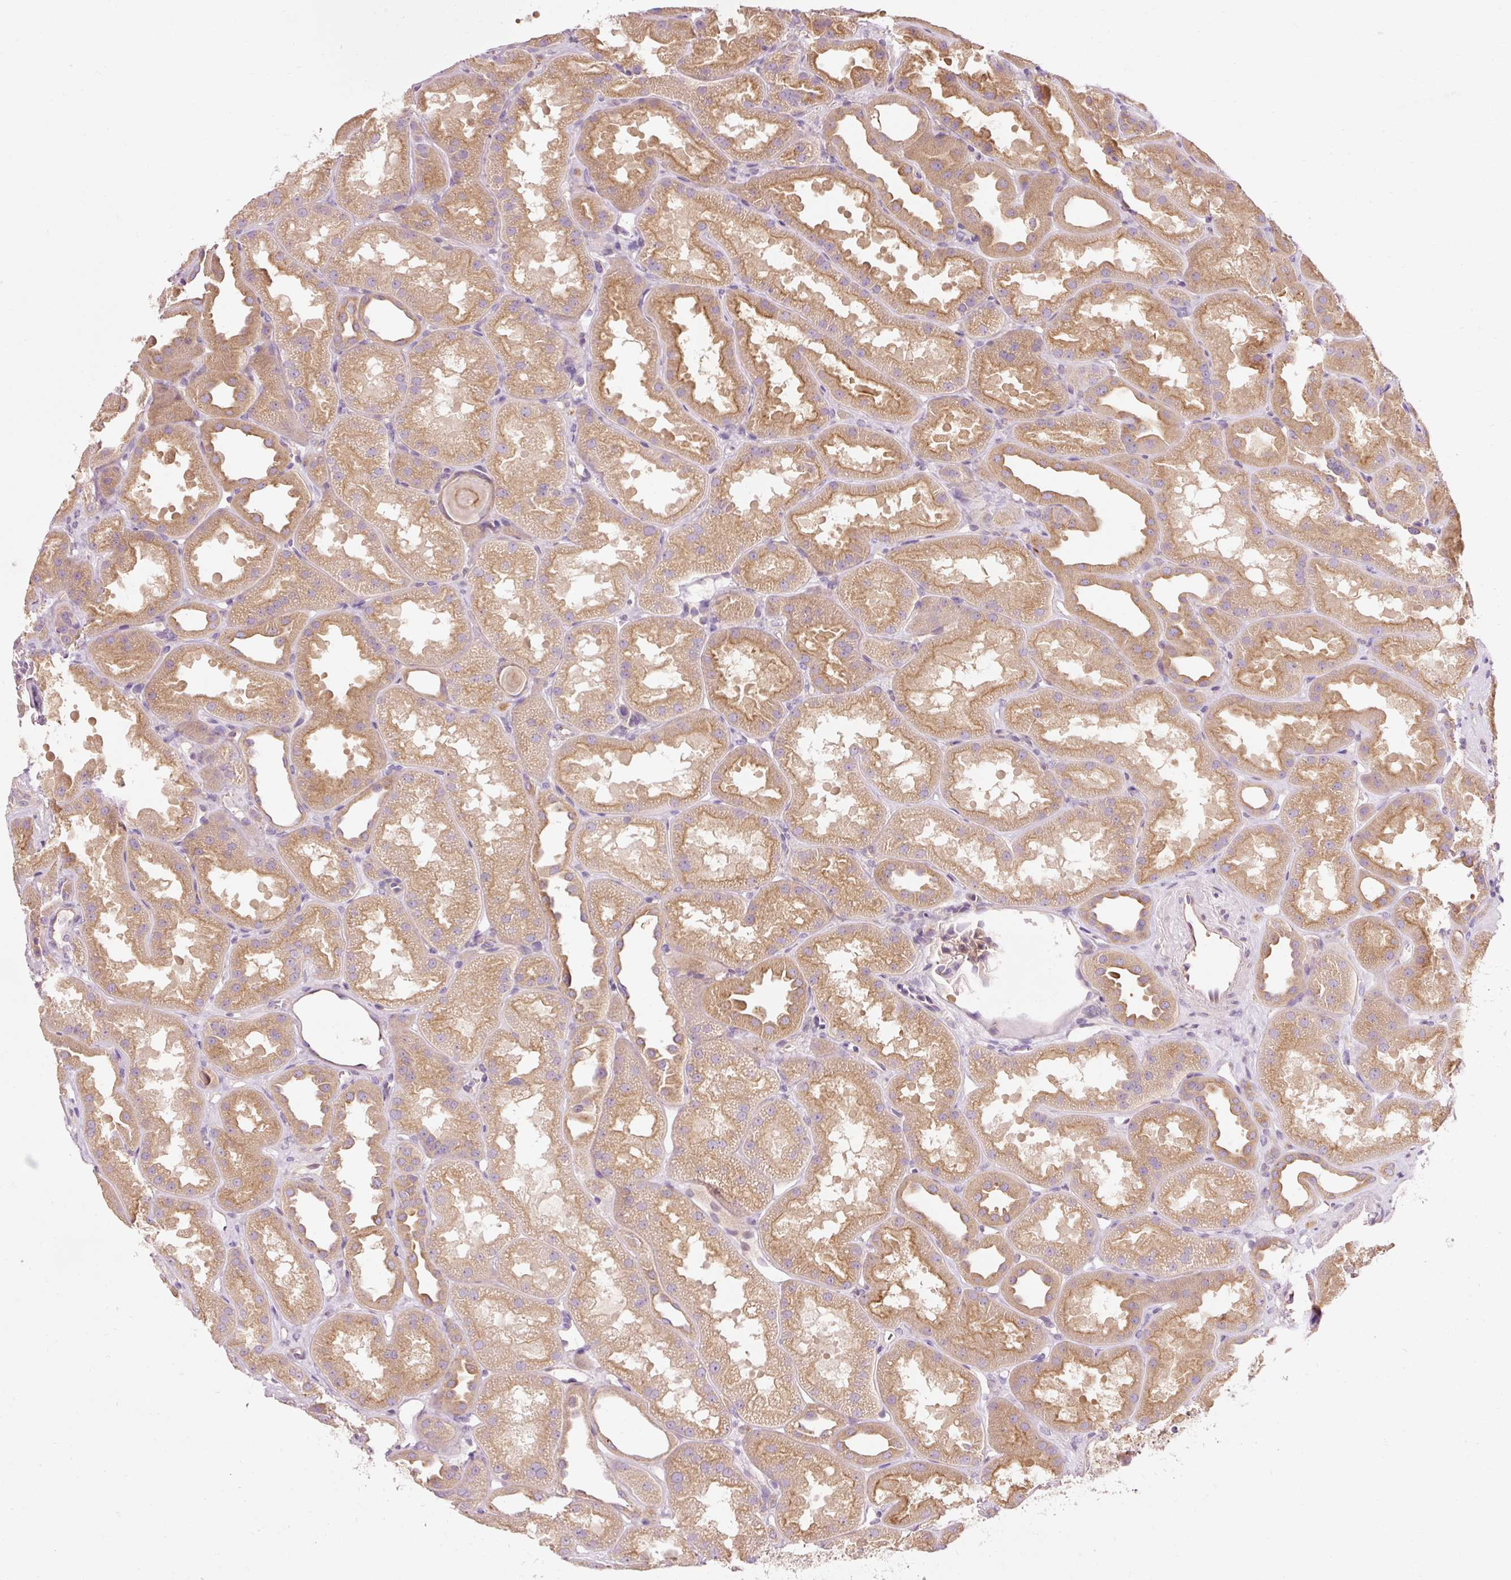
{"staining": {"intensity": "negative", "quantity": "none", "location": "none"}, "tissue": "kidney", "cell_type": "Cells in glomeruli", "image_type": "normal", "snomed": [{"axis": "morphology", "description": "Normal tissue, NOS"}, {"axis": "topography", "description": "Kidney"}], "caption": "Kidney was stained to show a protein in brown. There is no significant positivity in cells in glomeruli. Brightfield microscopy of IHC stained with DAB (brown) and hematoxylin (blue), captured at high magnification.", "gene": "NAPA", "patient": {"sex": "male", "age": 61}}